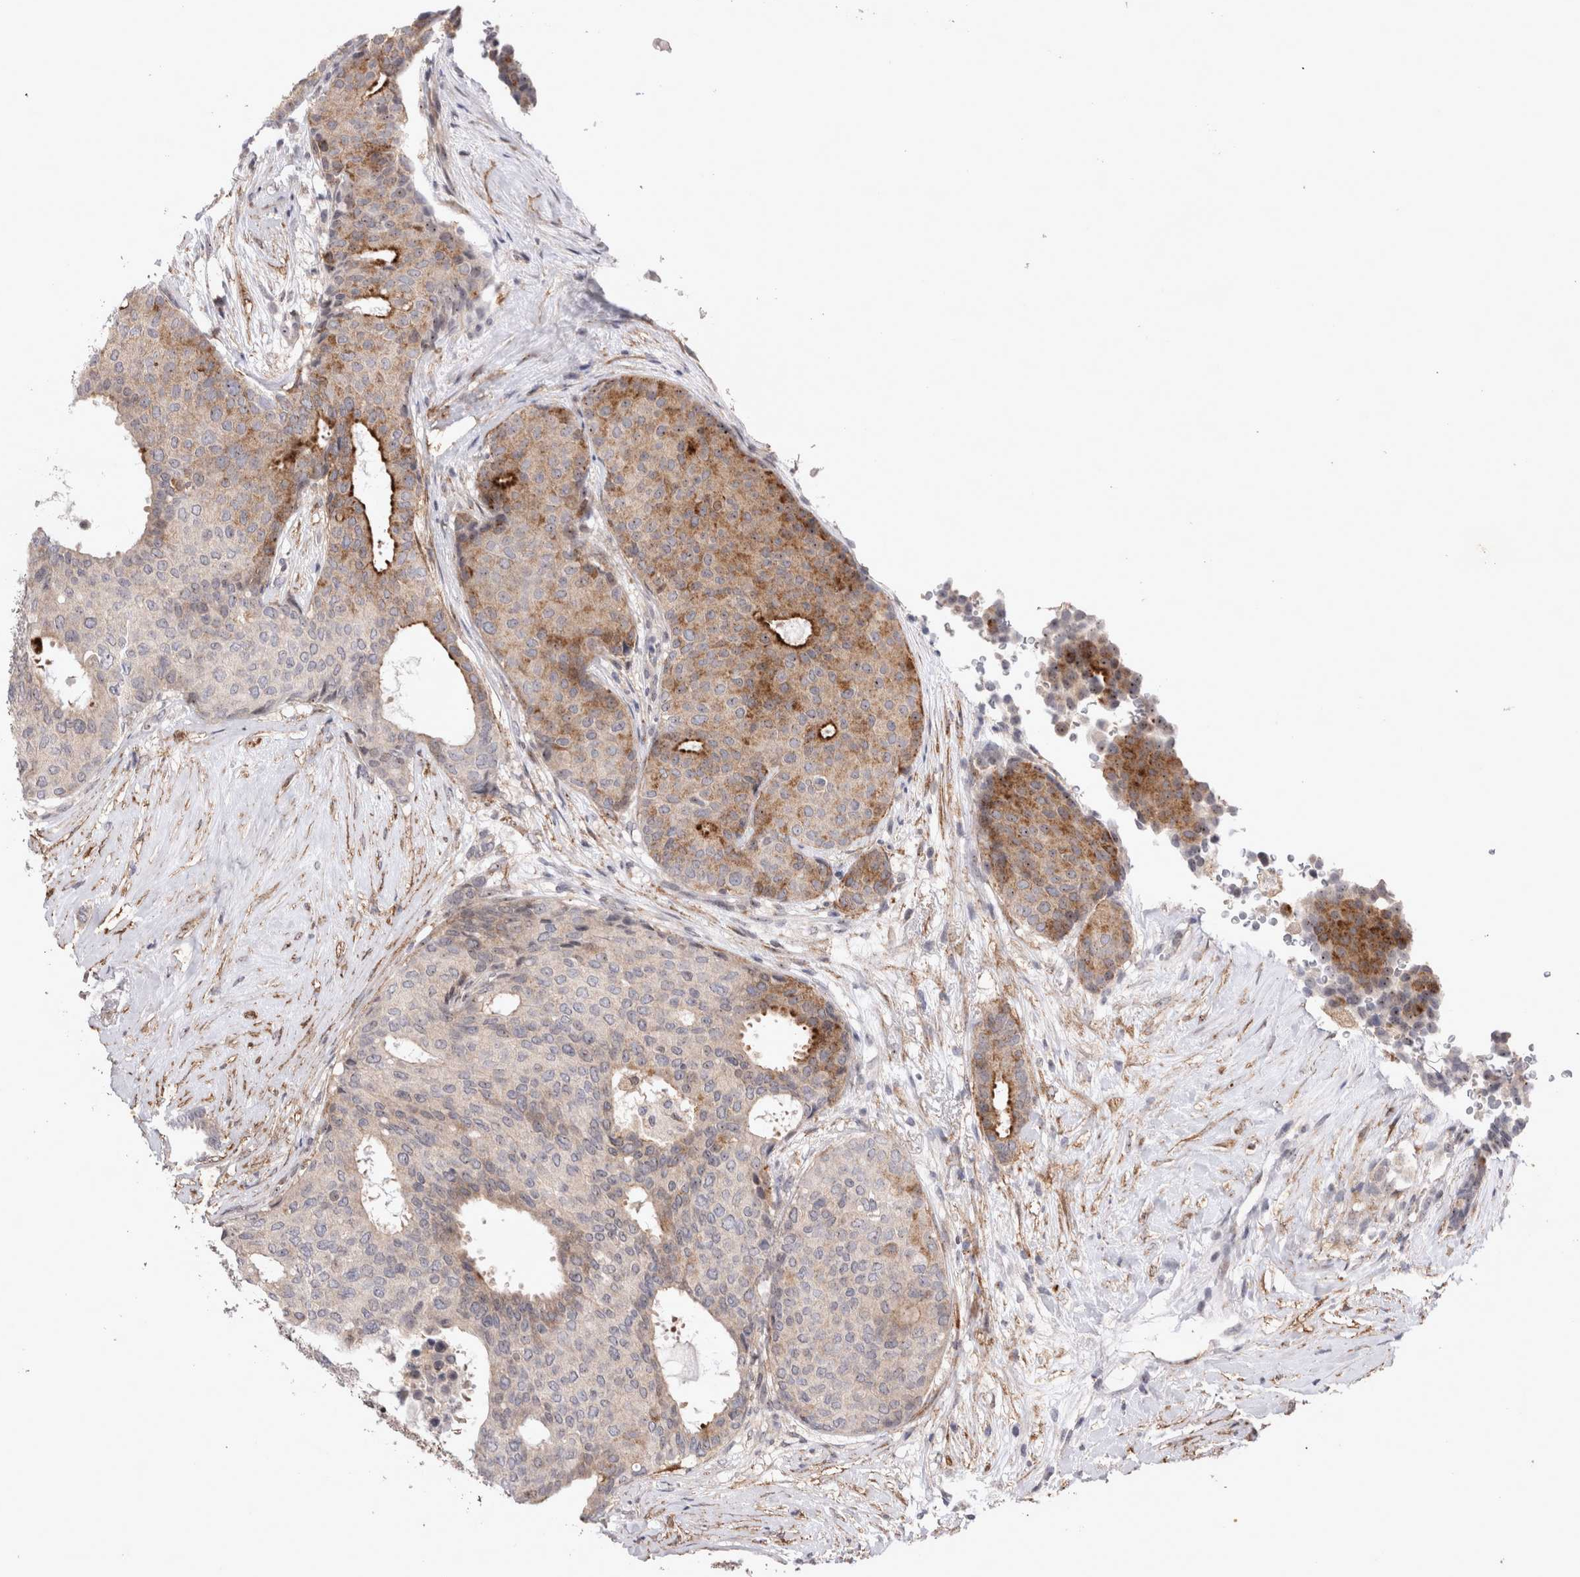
{"staining": {"intensity": "moderate", "quantity": "25%-75%", "location": "cytoplasmic/membranous,nuclear"}, "tissue": "breast cancer", "cell_type": "Tumor cells", "image_type": "cancer", "snomed": [{"axis": "morphology", "description": "Duct carcinoma"}, {"axis": "topography", "description": "Breast"}], "caption": "IHC staining of invasive ductal carcinoma (breast), which exhibits medium levels of moderate cytoplasmic/membranous and nuclear positivity in approximately 25%-75% of tumor cells indicating moderate cytoplasmic/membranous and nuclear protein expression. The staining was performed using DAB (brown) for protein detection and nuclei were counterstained in hematoxylin (blue).", "gene": "STK11", "patient": {"sex": "female", "age": 75}}